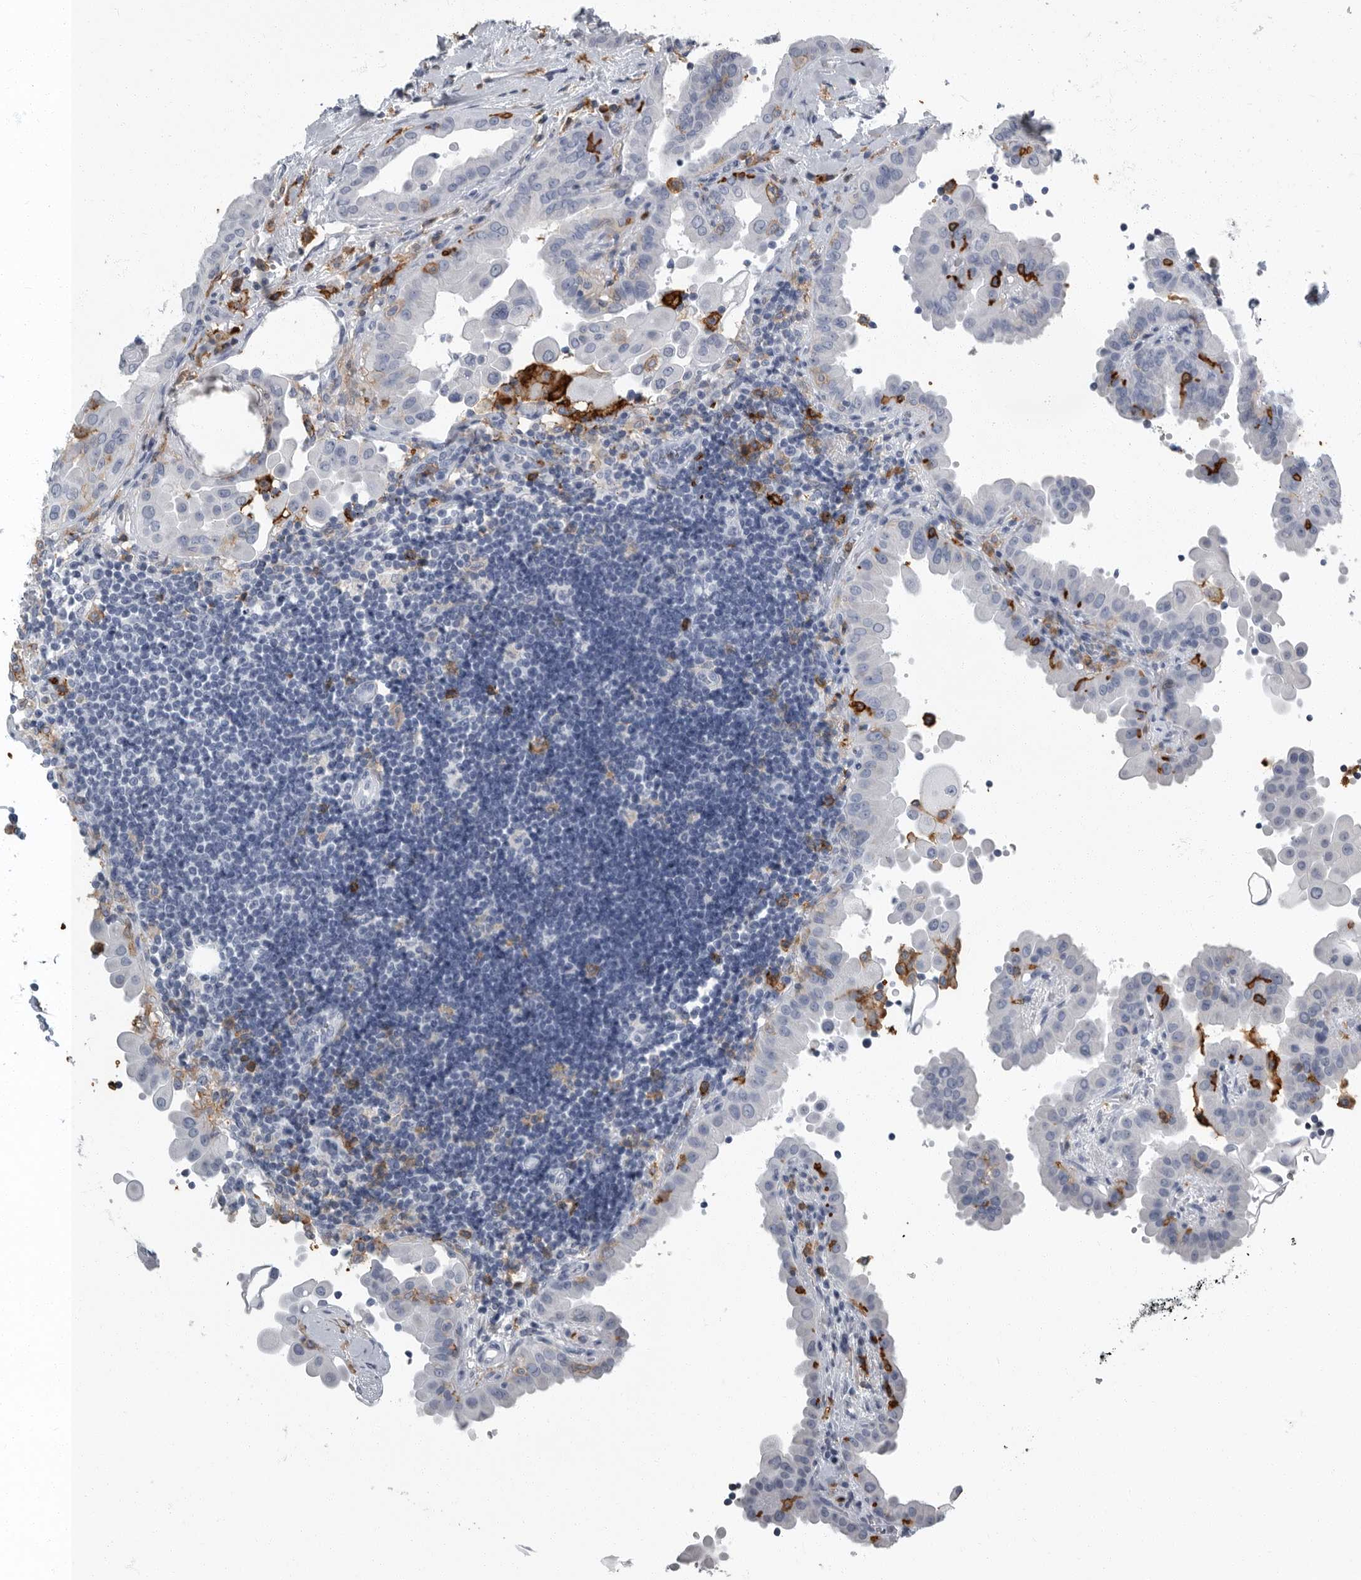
{"staining": {"intensity": "negative", "quantity": "none", "location": "none"}, "tissue": "thyroid cancer", "cell_type": "Tumor cells", "image_type": "cancer", "snomed": [{"axis": "morphology", "description": "Papillary adenocarcinoma, NOS"}, {"axis": "topography", "description": "Thyroid gland"}], "caption": "The image demonstrates no staining of tumor cells in thyroid cancer (papillary adenocarcinoma).", "gene": "FCER1G", "patient": {"sex": "male", "age": 33}}